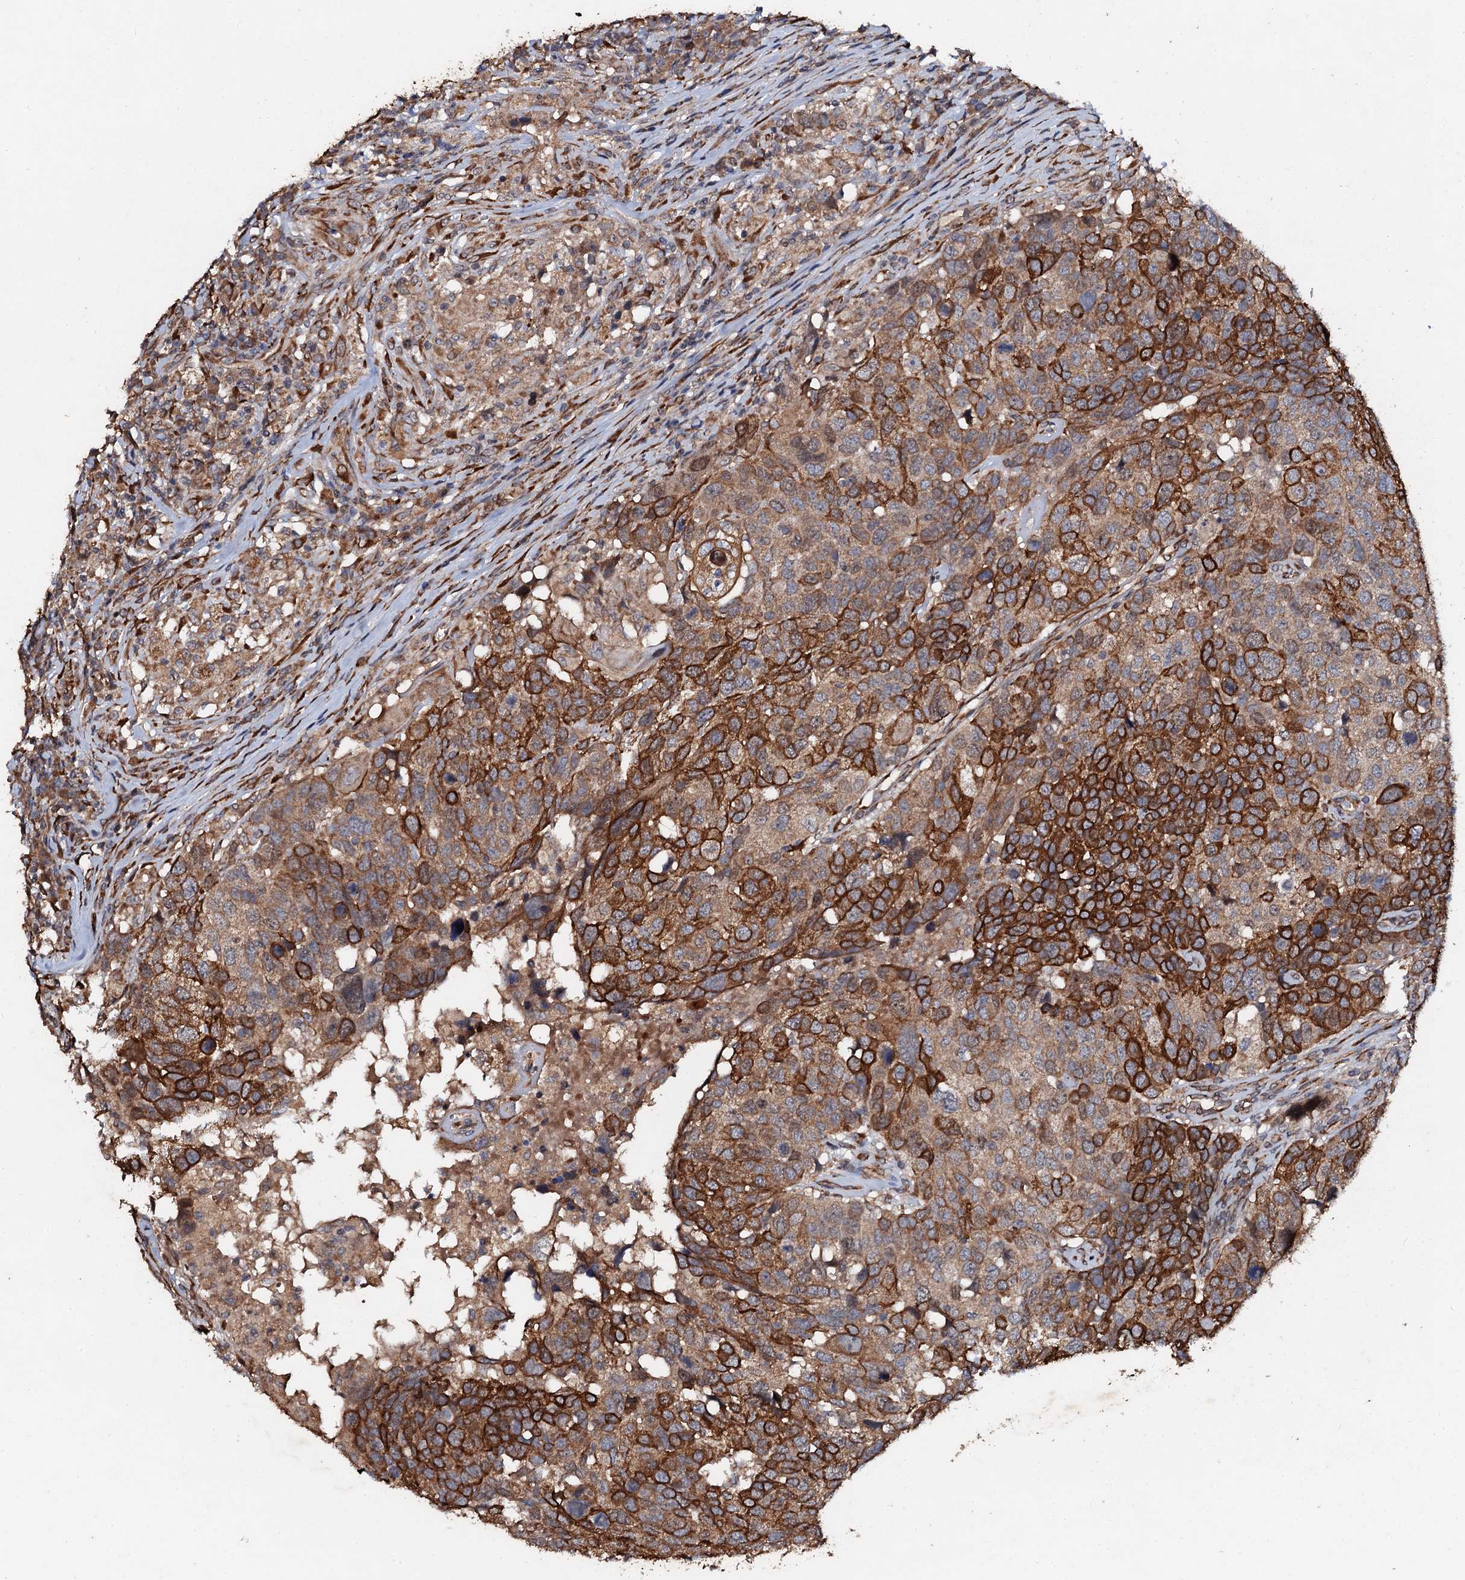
{"staining": {"intensity": "strong", "quantity": "25%-75%", "location": "cytoplasmic/membranous"}, "tissue": "head and neck cancer", "cell_type": "Tumor cells", "image_type": "cancer", "snomed": [{"axis": "morphology", "description": "Squamous cell carcinoma, NOS"}, {"axis": "topography", "description": "Head-Neck"}], "caption": "Tumor cells demonstrate strong cytoplasmic/membranous positivity in approximately 25%-75% of cells in head and neck cancer.", "gene": "ADAMTS10", "patient": {"sex": "male", "age": 66}}